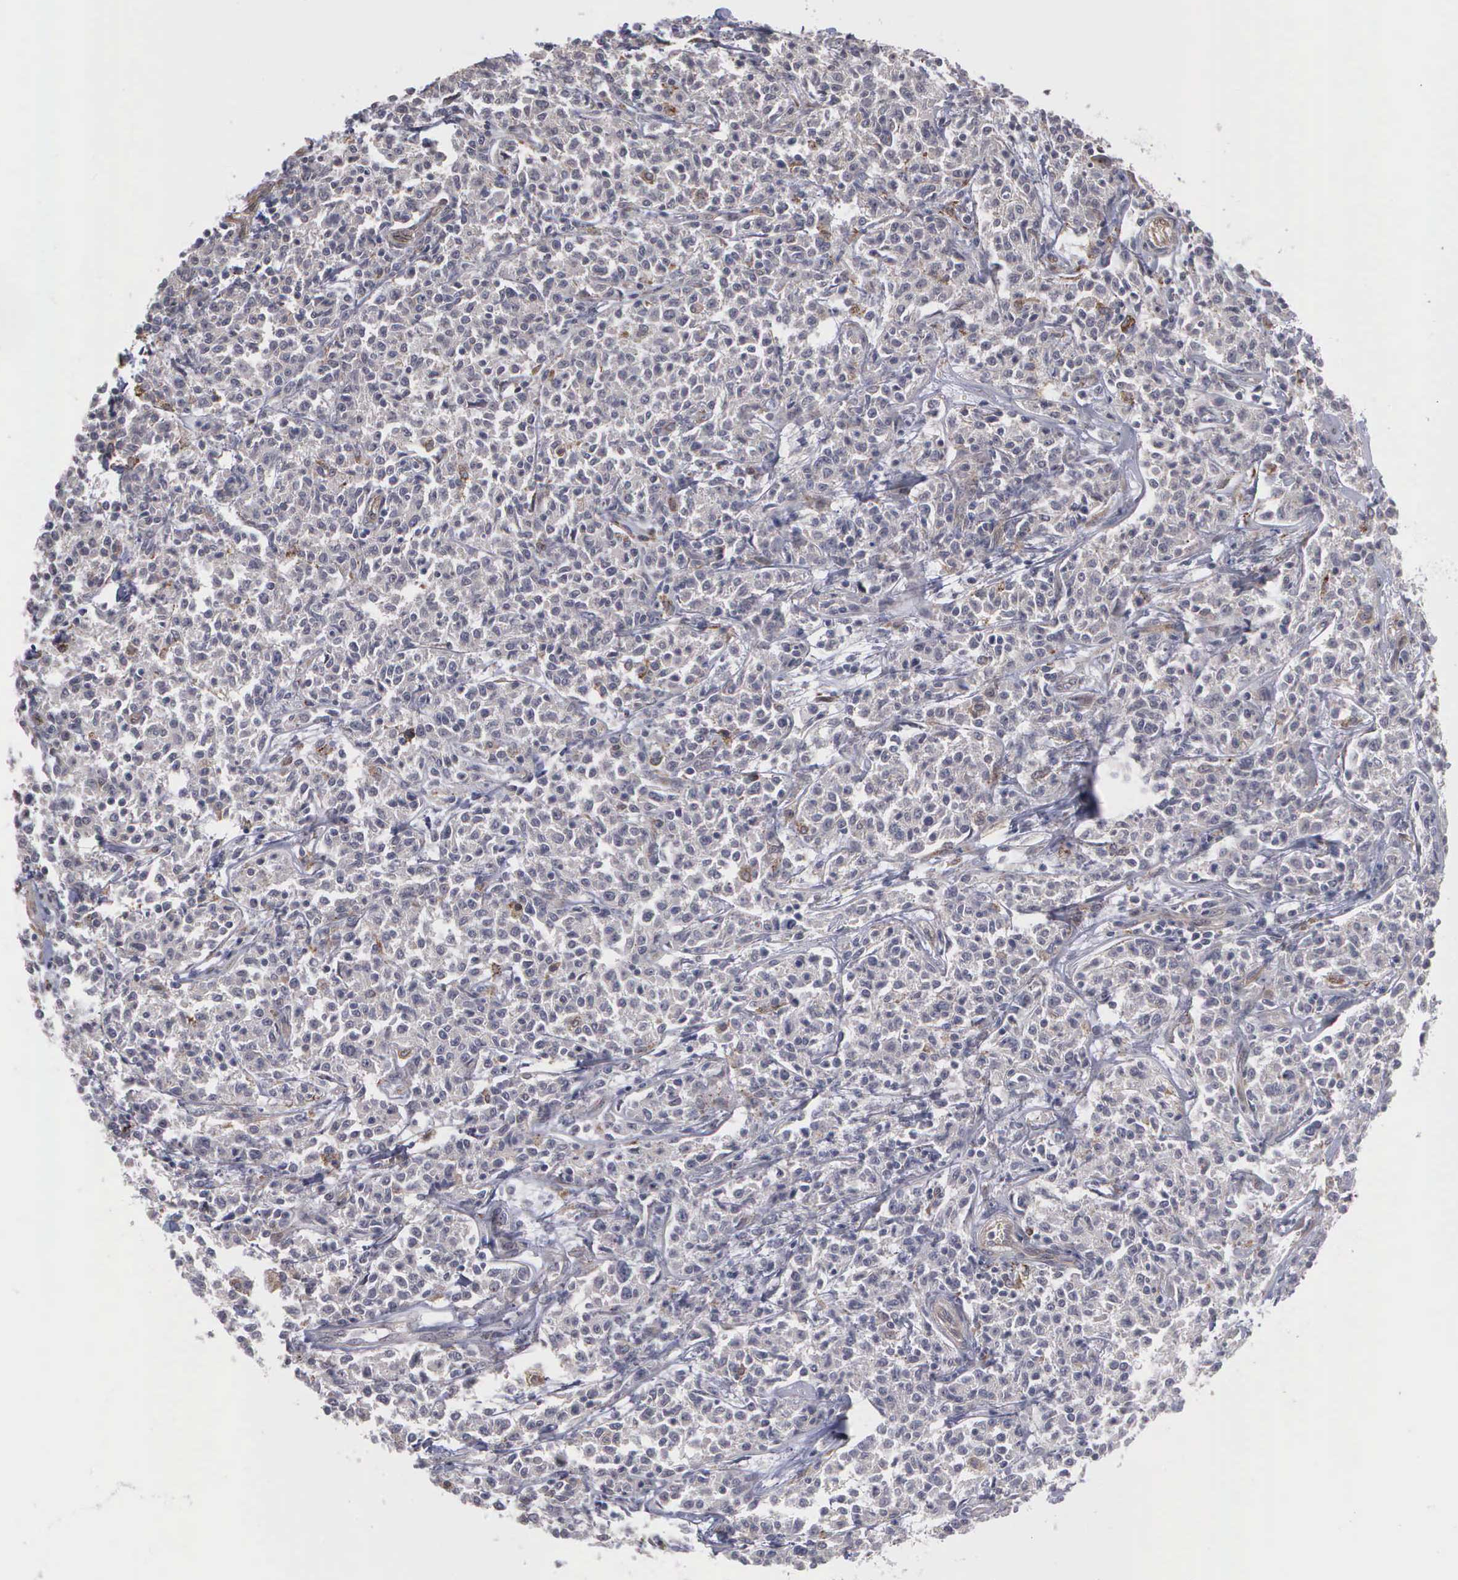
{"staining": {"intensity": "weak", "quantity": "<25%", "location": "cytoplasmic/membranous"}, "tissue": "lymphoma", "cell_type": "Tumor cells", "image_type": "cancer", "snomed": [{"axis": "morphology", "description": "Malignant lymphoma, non-Hodgkin's type, Low grade"}, {"axis": "topography", "description": "Small intestine"}], "caption": "Malignant lymphoma, non-Hodgkin's type (low-grade) was stained to show a protein in brown. There is no significant expression in tumor cells.", "gene": "MMP9", "patient": {"sex": "female", "age": 59}}